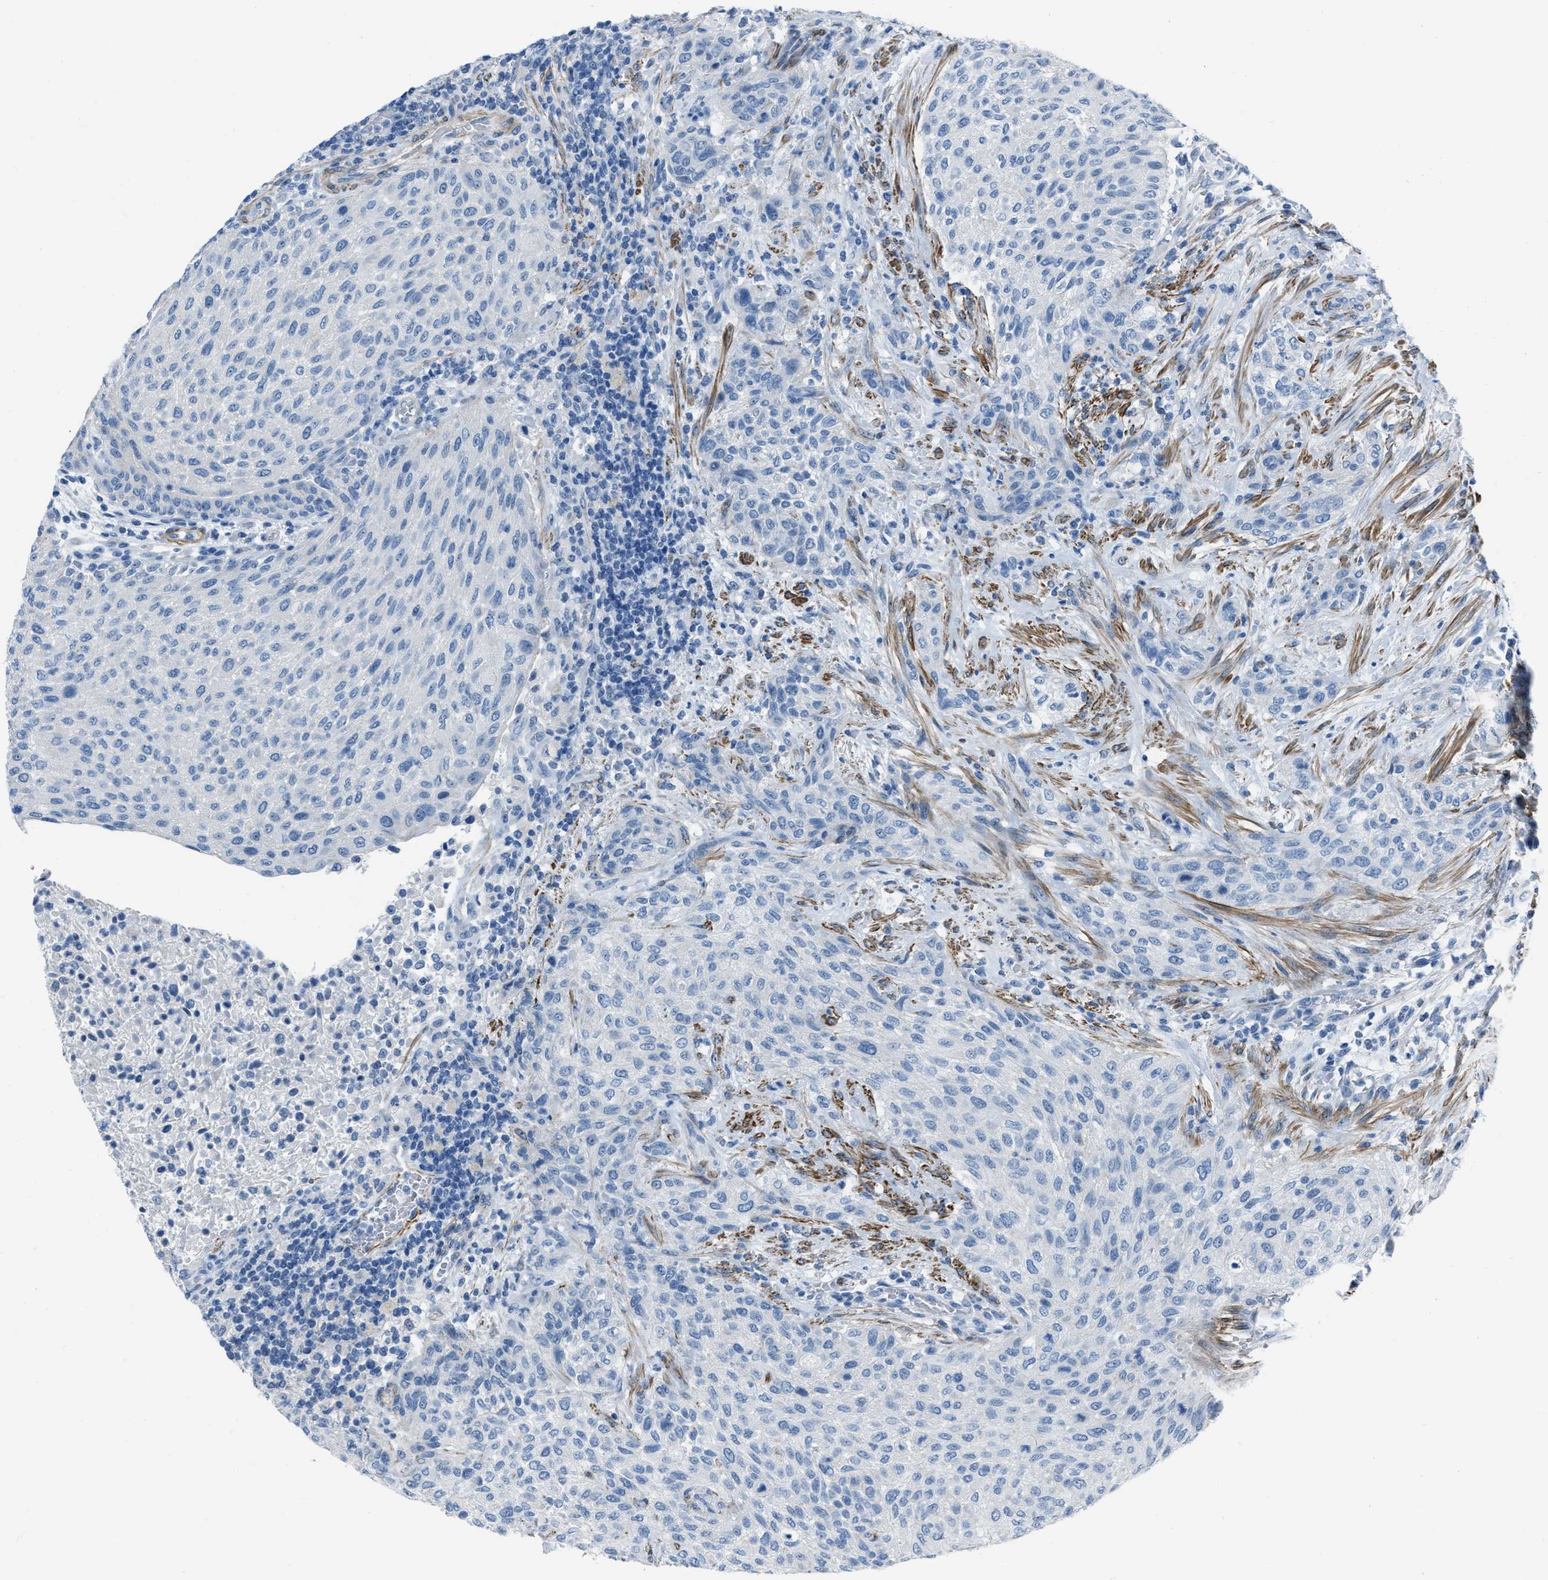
{"staining": {"intensity": "negative", "quantity": "none", "location": "none"}, "tissue": "urothelial cancer", "cell_type": "Tumor cells", "image_type": "cancer", "snomed": [{"axis": "morphology", "description": "Urothelial carcinoma, Low grade"}, {"axis": "morphology", "description": "Urothelial carcinoma, High grade"}, {"axis": "topography", "description": "Urinary bladder"}], "caption": "This is an immunohistochemistry image of urothelial cancer. There is no staining in tumor cells.", "gene": "SPATC1L", "patient": {"sex": "male", "age": 35}}